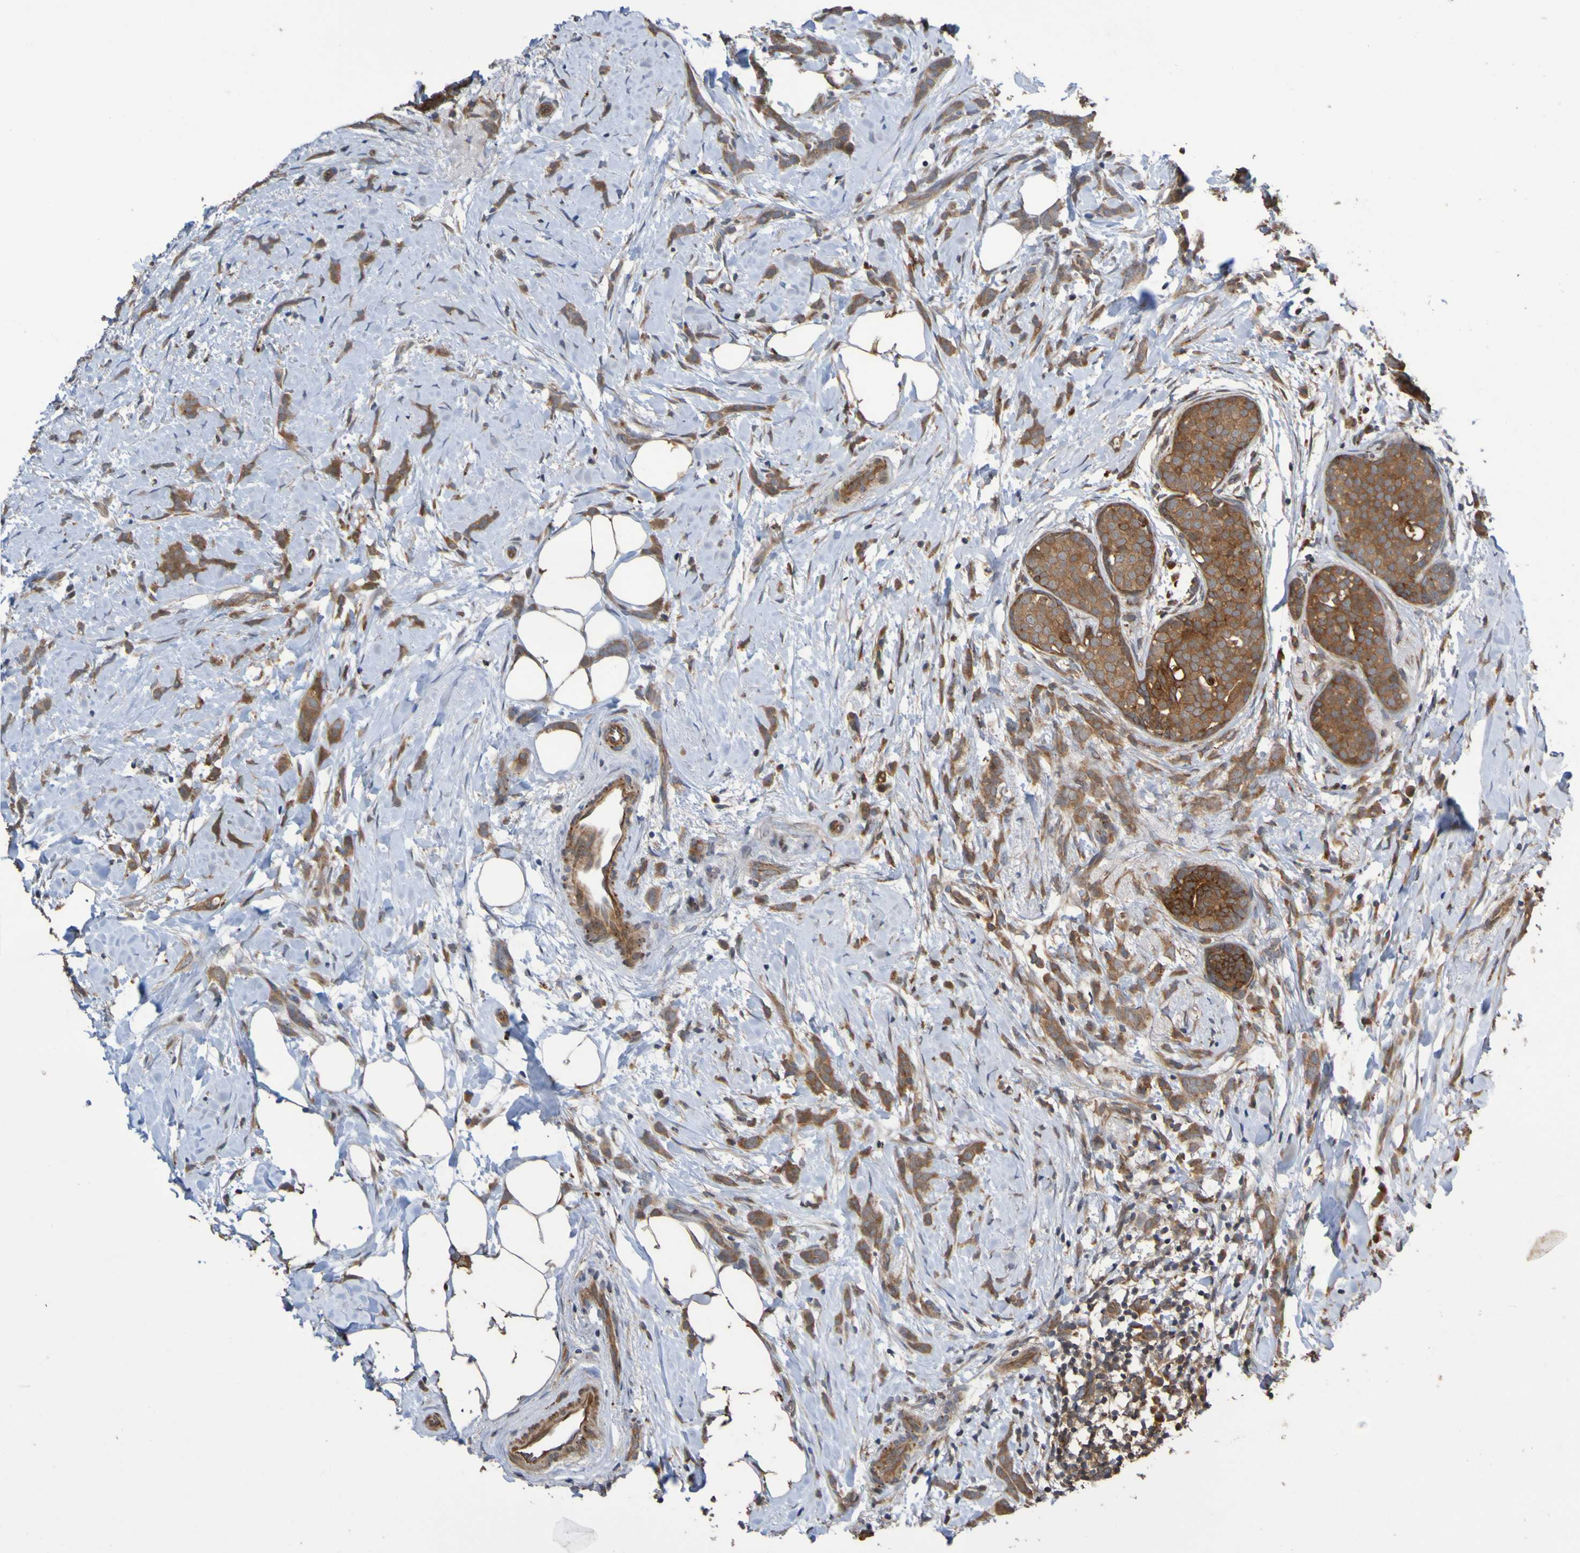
{"staining": {"intensity": "moderate", "quantity": ">75%", "location": "cytoplasmic/membranous"}, "tissue": "breast cancer", "cell_type": "Tumor cells", "image_type": "cancer", "snomed": [{"axis": "morphology", "description": "Lobular carcinoma, in situ"}, {"axis": "morphology", "description": "Lobular carcinoma"}, {"axis": "topography", "description": "Breast"}], "caption": "Breast lobular carcinoma in situ stained with a brown dye shows moderate cytoplasmic/membranous positive expression in approximately >75% of tumor cells.", "gene": "UCN", "patient": {"sex": "female", "age": 41}}